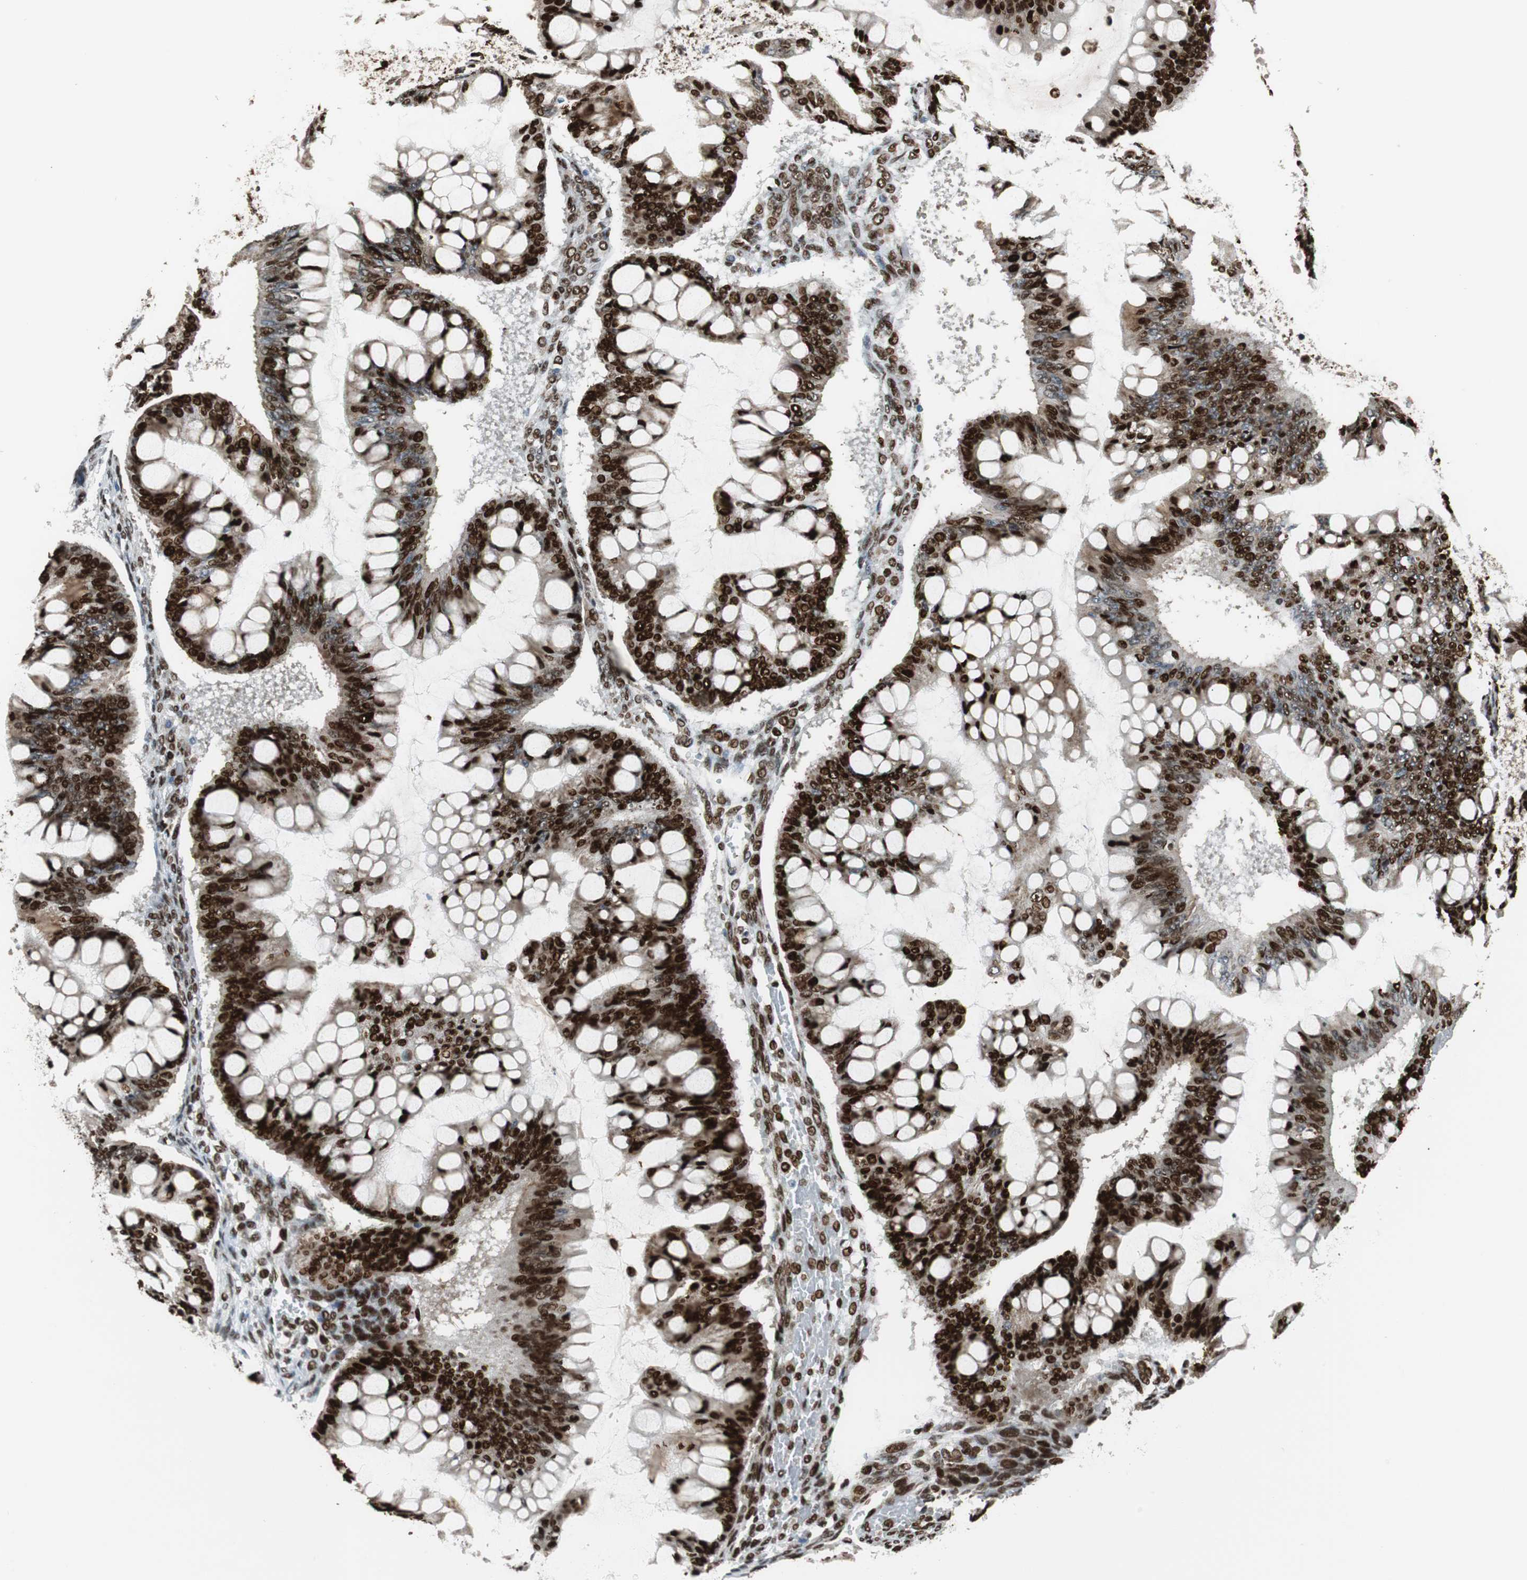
{"staining": {"intensity": "strong", "quantity": ">75%", "location": "nuclear"}, "tissue": "ovarian cancer", "cell_type": "Tumor cells", "image_type": "cancer", "snomed": [{"axis": "morphology", "description": "Cystadenocarcinoma, mucinous, NOS"}, {"axis": "topography", "description": "Ovary"}], "caption": "The histopathology image demonstrates staining of ovarian cancer (mucinous cystadenocarcinoma), revealing strong nuclear protein positivity (brown color) within tumor cells.", "gene": "HDAC1", "patient": {"sex": "female", "age": 73}}